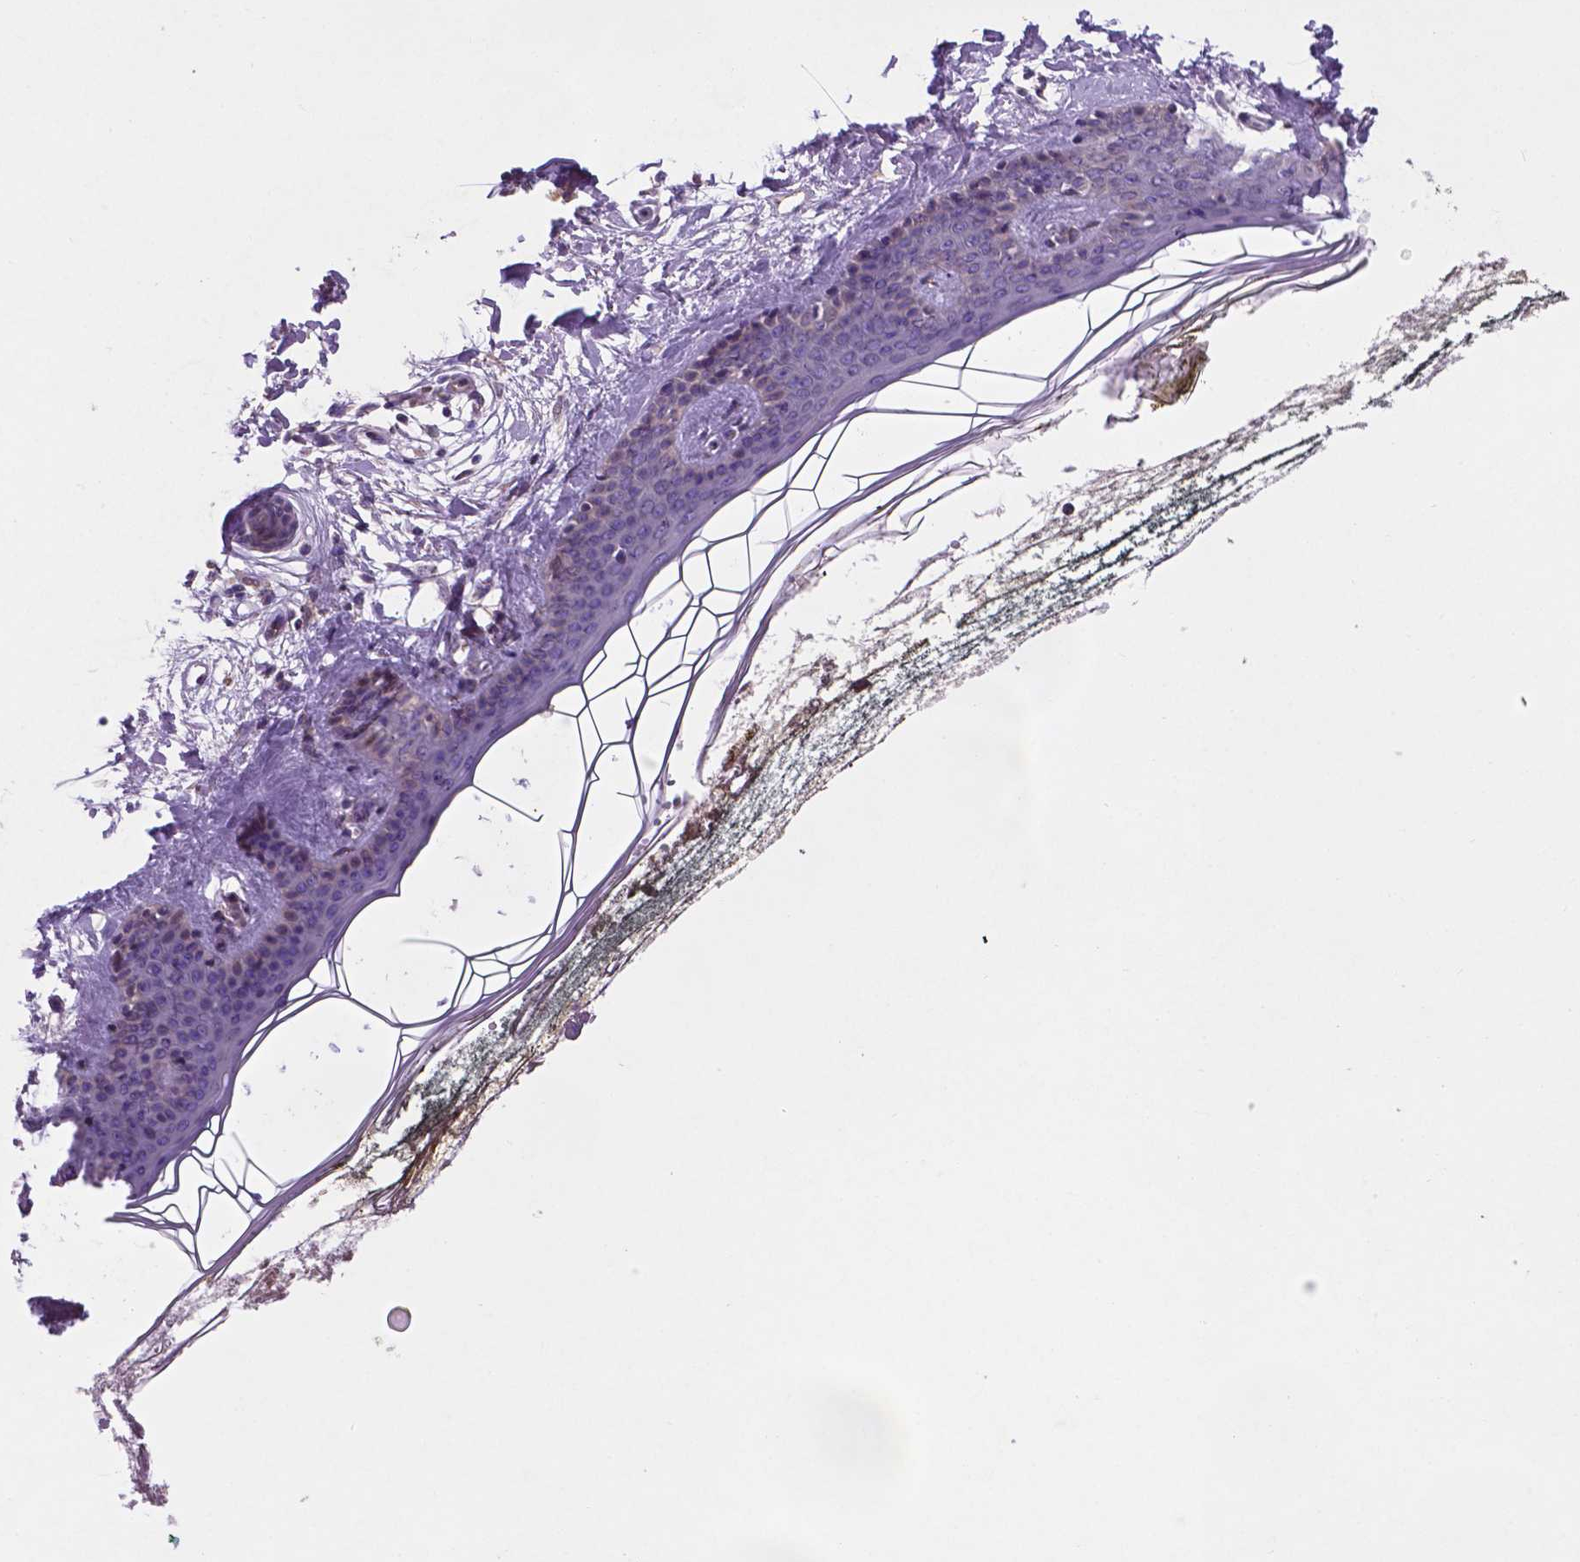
{"staining": {"intensity": "negative", "quantity": "none", "location": "none"}, "tissue": "skin", "cell_type": "Fibroblasts", "image_type": "normal", "snomed": [{"axis": "morphology", "description": "Normal tissue, NOS"}, {"axis": "topography", "description": "Skin"}], "caption": "Immunohistochemistry of benign human skin reveals no staining in fibroblasts.", "gene": "TM4SF20", "patient": {"sex": "female", "age": 34}}